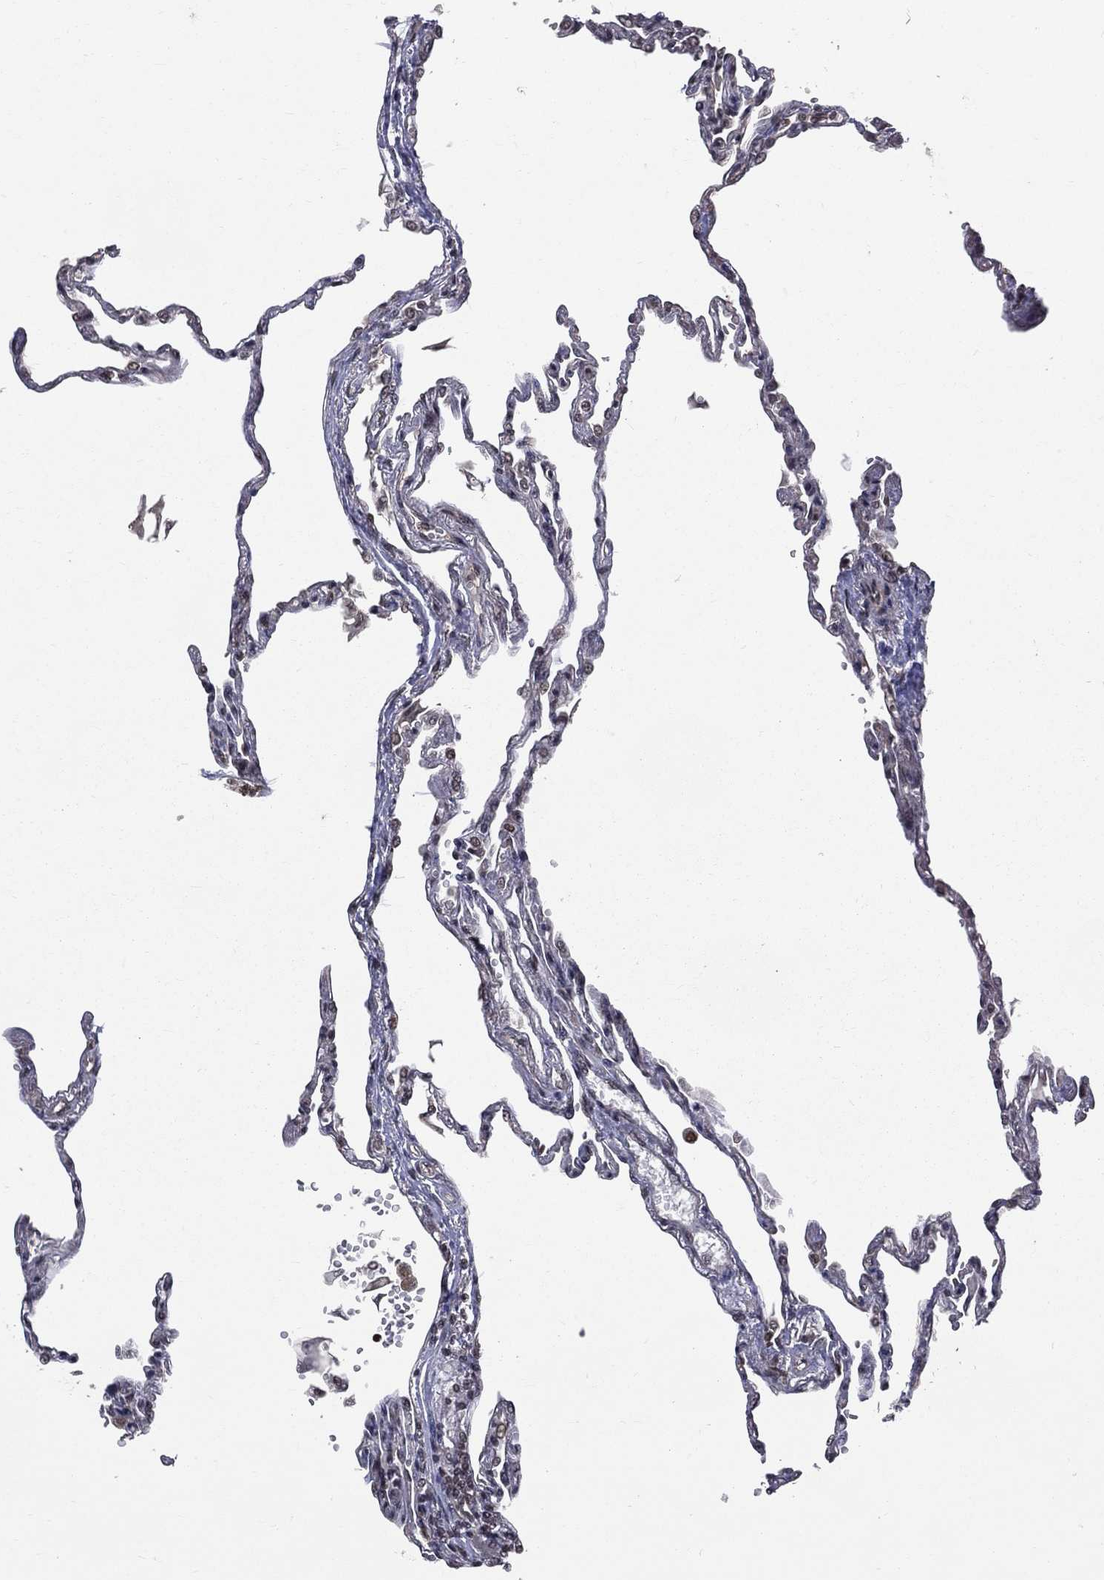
{"staining": {"intensity": "strong", "quantity": ">75%", "location": "nuclear"}, "tissue": "lung", "cell_type": "Alveolar cells", "image_type": "normal", "snomed": [{"axis": "morphology", "description": "Normal tissue, NOS"}, {"axis": "topography", "description": "Lung"}], "caption": "IHC micrograph of unremarkable lung stained for a protein (brown), which demonstrates high levels of strong nuclear positivity in about >75% of alveolar cells.", "gene": "SMC3", "patient": {"sex": "male", "age": 78}}